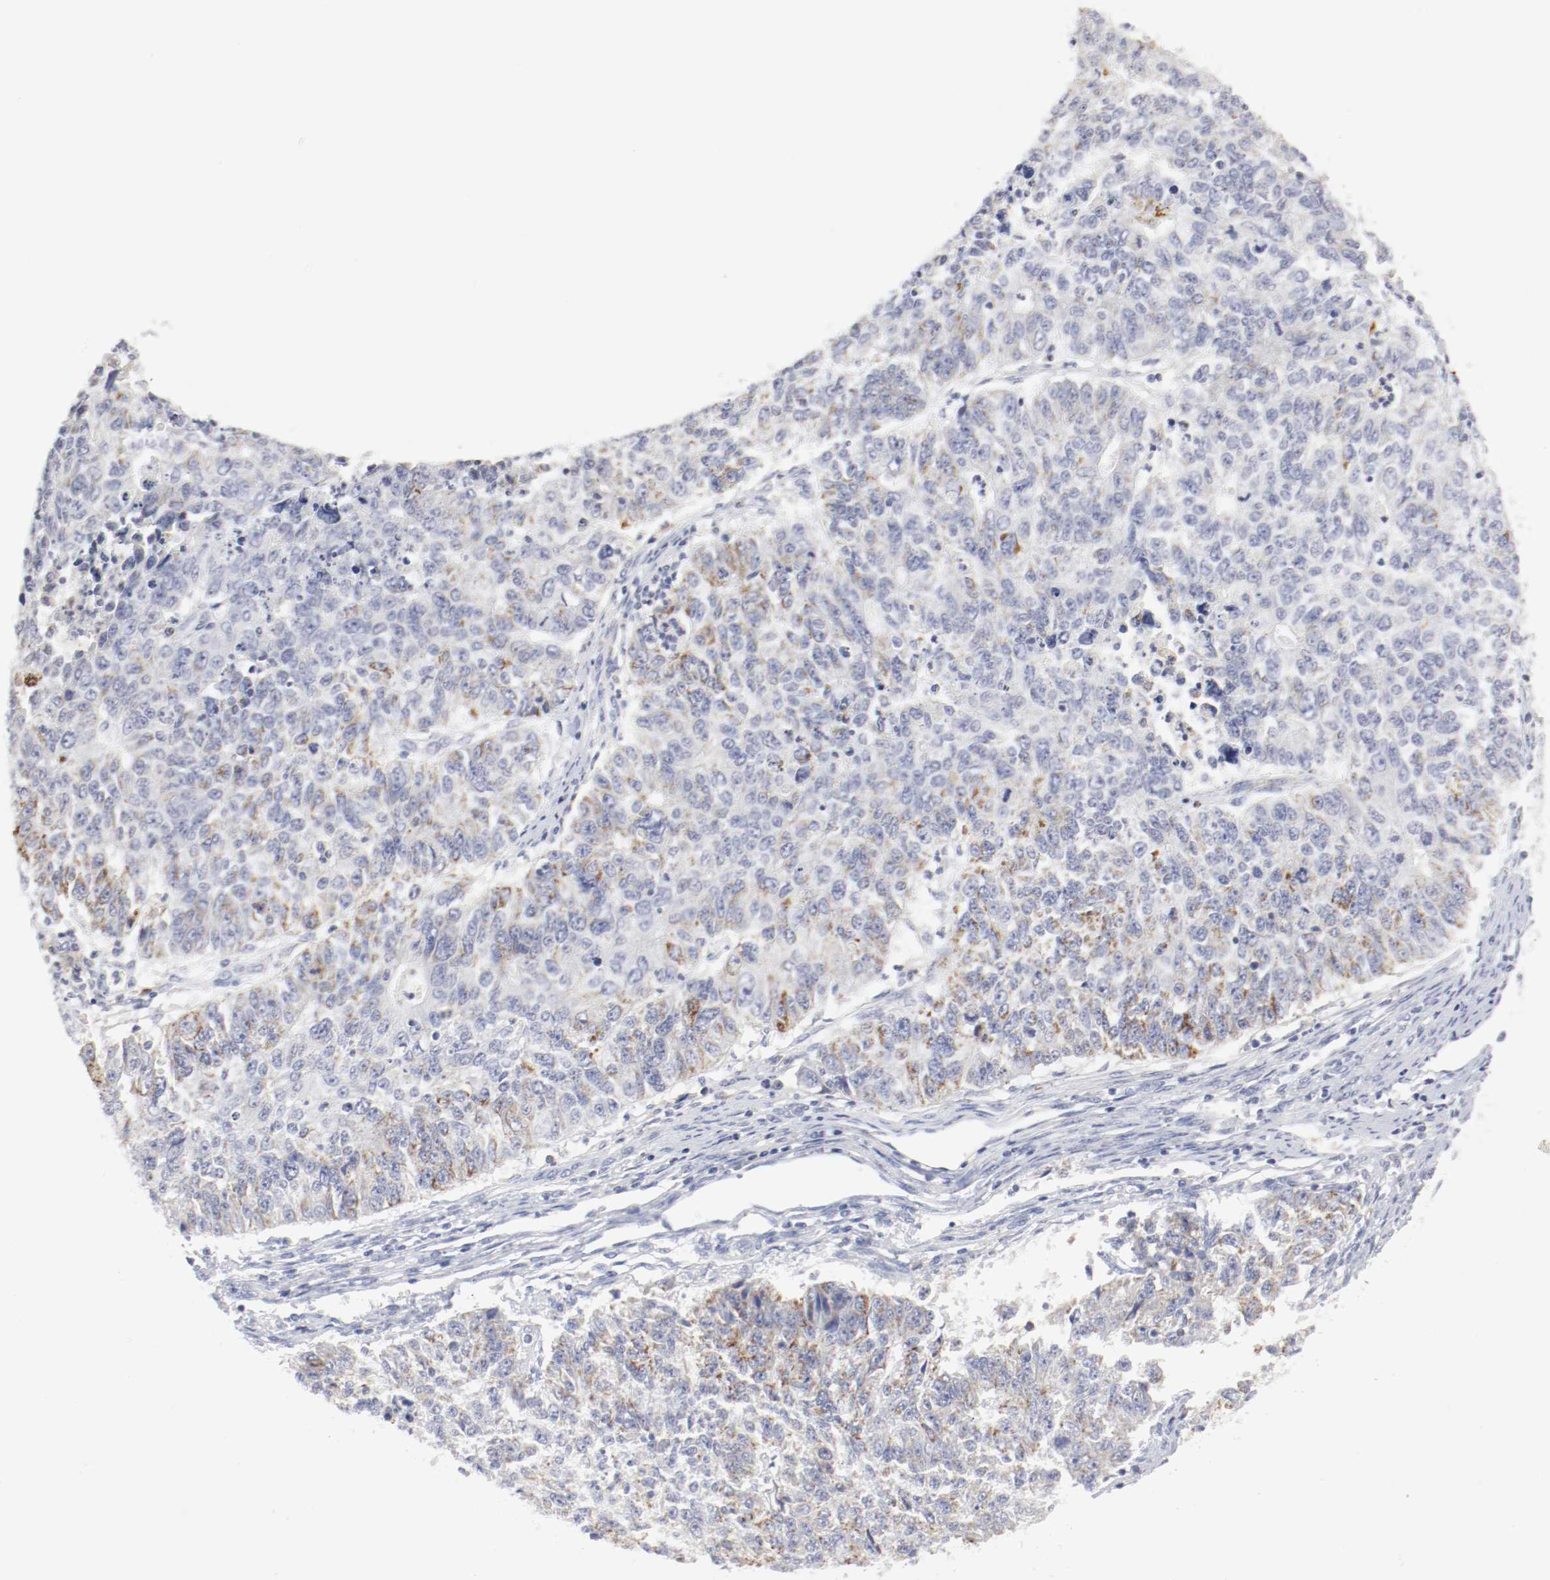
{"staining": {"intensity": "moderate", "quantity": "<25%", "location": "cytoplasmic/membranous"}, "tissue": "endometrial cancer", "cell_type": "Tumor cells", "image_type": "cancer", "snomed": [{"axis": "morphology", "description": "Adenocarcinoma, NOS"}, {"axis": "topography", "description": "Endometrium"}], "caption": "Immunohistochemical staining of human adenocarcinoma (endometrial) exhibits low levels of moderate cytoplasmic/membranous expression in about <25% of tumor cells.", "gene": "ITGAX", "patient": {"sex": "female", "age": 42}}